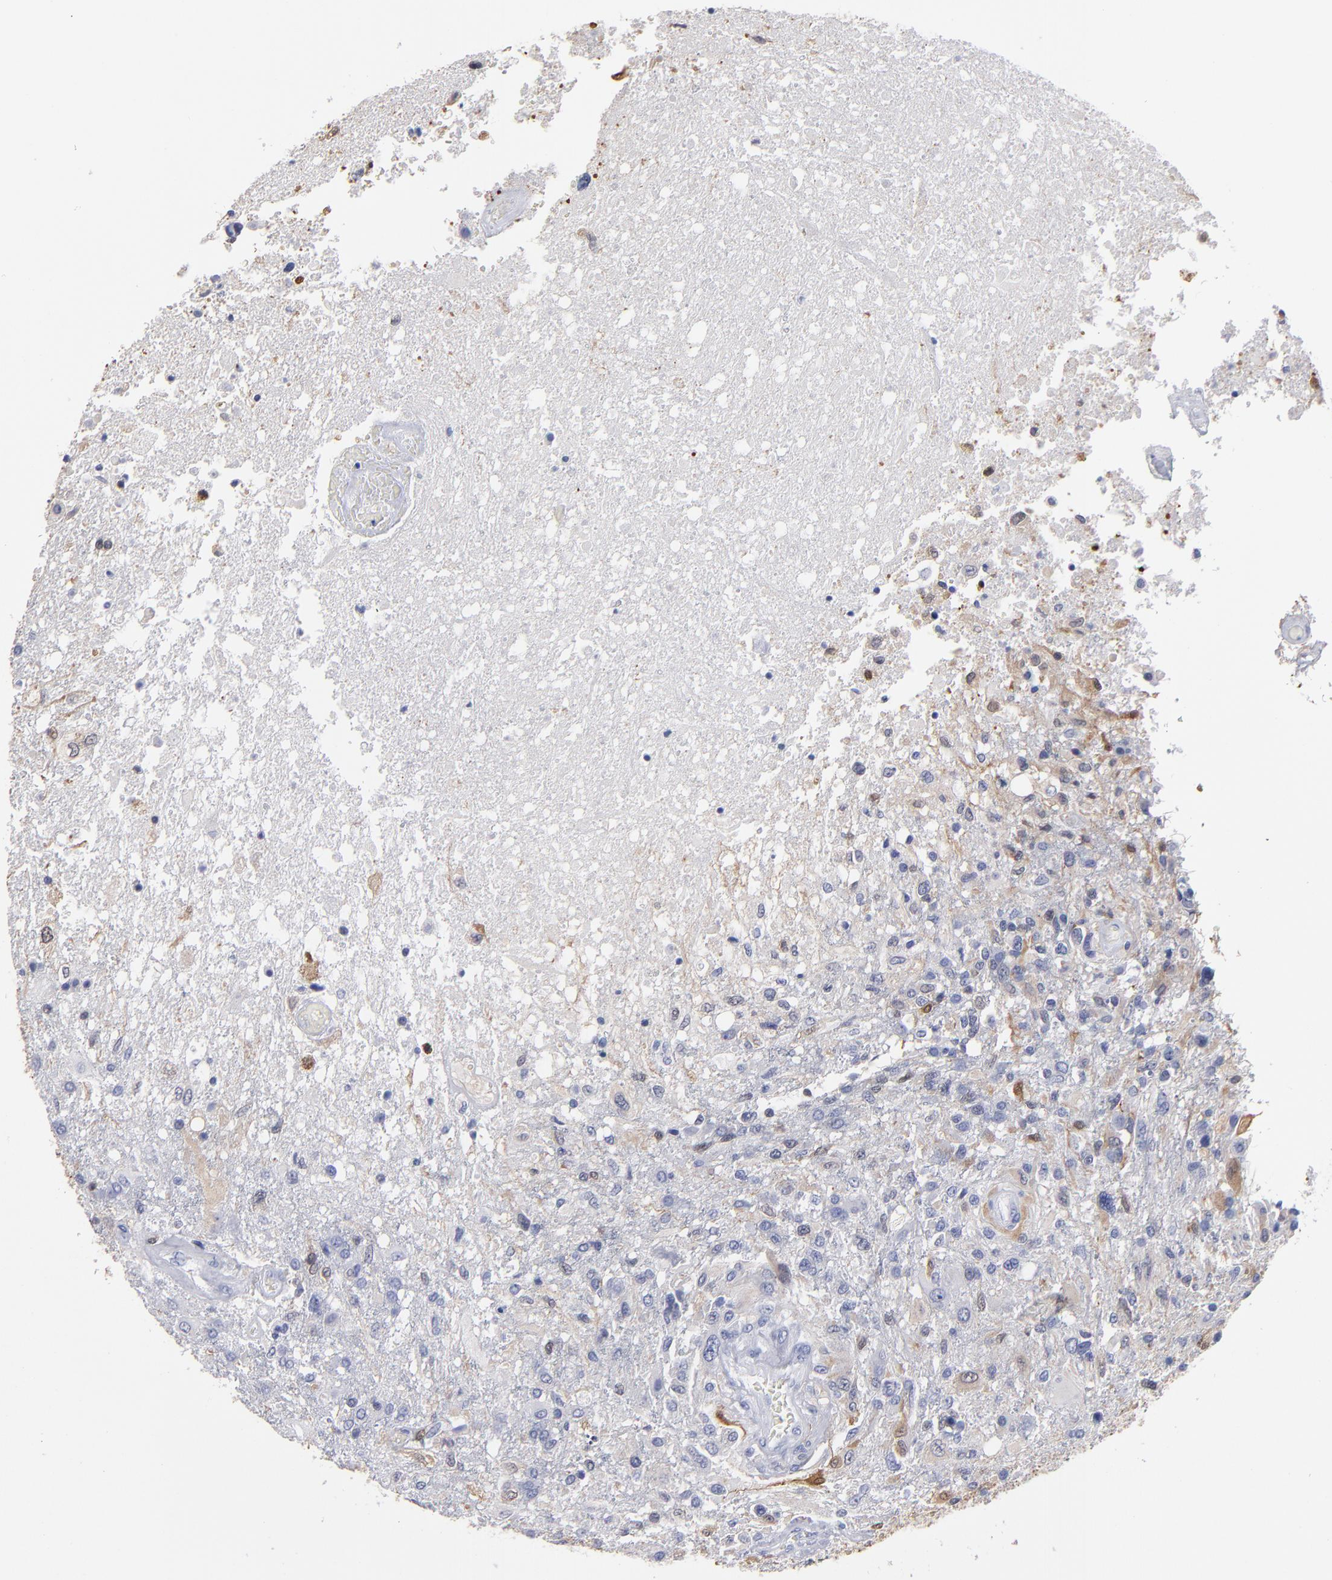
{"staining": {"intensity": "moderate", "quantity": "<25%", "location": "cytoplasmic/membranous"}, "tissue": "glioma", "cell_type": "Tumor cells", "image_type": "cancer", "snomed": [{"axis": "morphology", "description": "Glioma, malignant, High grade"}, {"axis": "topography", "description": "Cerebral cortex"}], "caption": "A brown stain labels moderate cytoplasmic/membranous staining of a protein in glioma tumor cells. Nuclei are stained in blue.", "gene": "FABP4", "patient": {"sex": "male", "age": 79}}